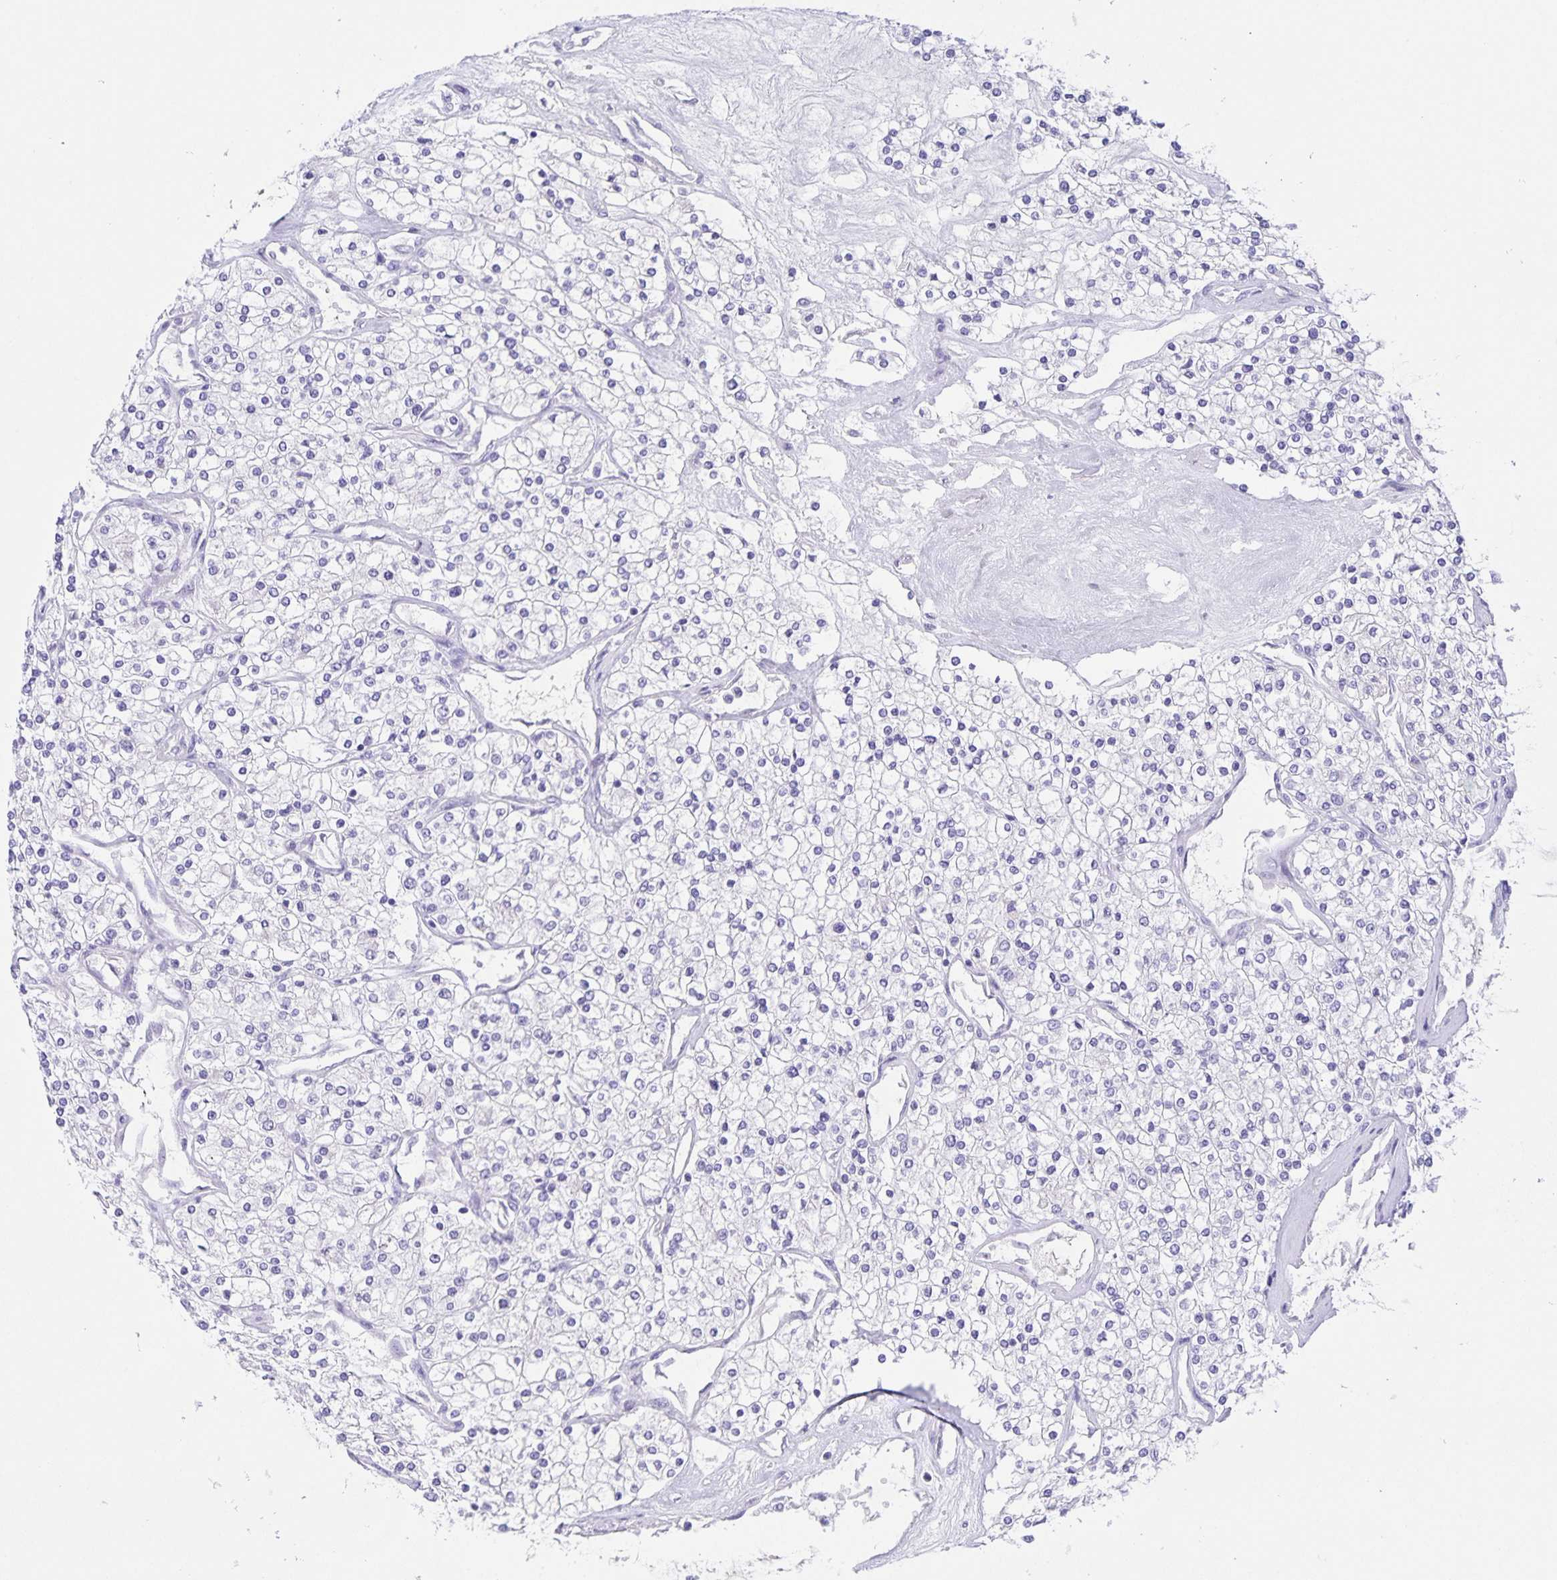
{"staining": {"intensity": "negative", "quantity": "none", "location": "none"}, "tissue": "renal cancer", "cell_type": "Tumor cells", "image_type": "cancer", "snomed": [{"axis": "morphology", "description": "Adenocarcinoma, NOS"}, {"axis": "topography", "description": "Kidney"}], "caption": "Renal adenocarcinoma was stained to show a protein in brown. There is no significant staining in tumor cells. (DAB immunohistochemistry visualized using brightfield microscopy, high magnification).", "gene": "UBQLN3", "patient": {"sex": "male", "age": 80}}